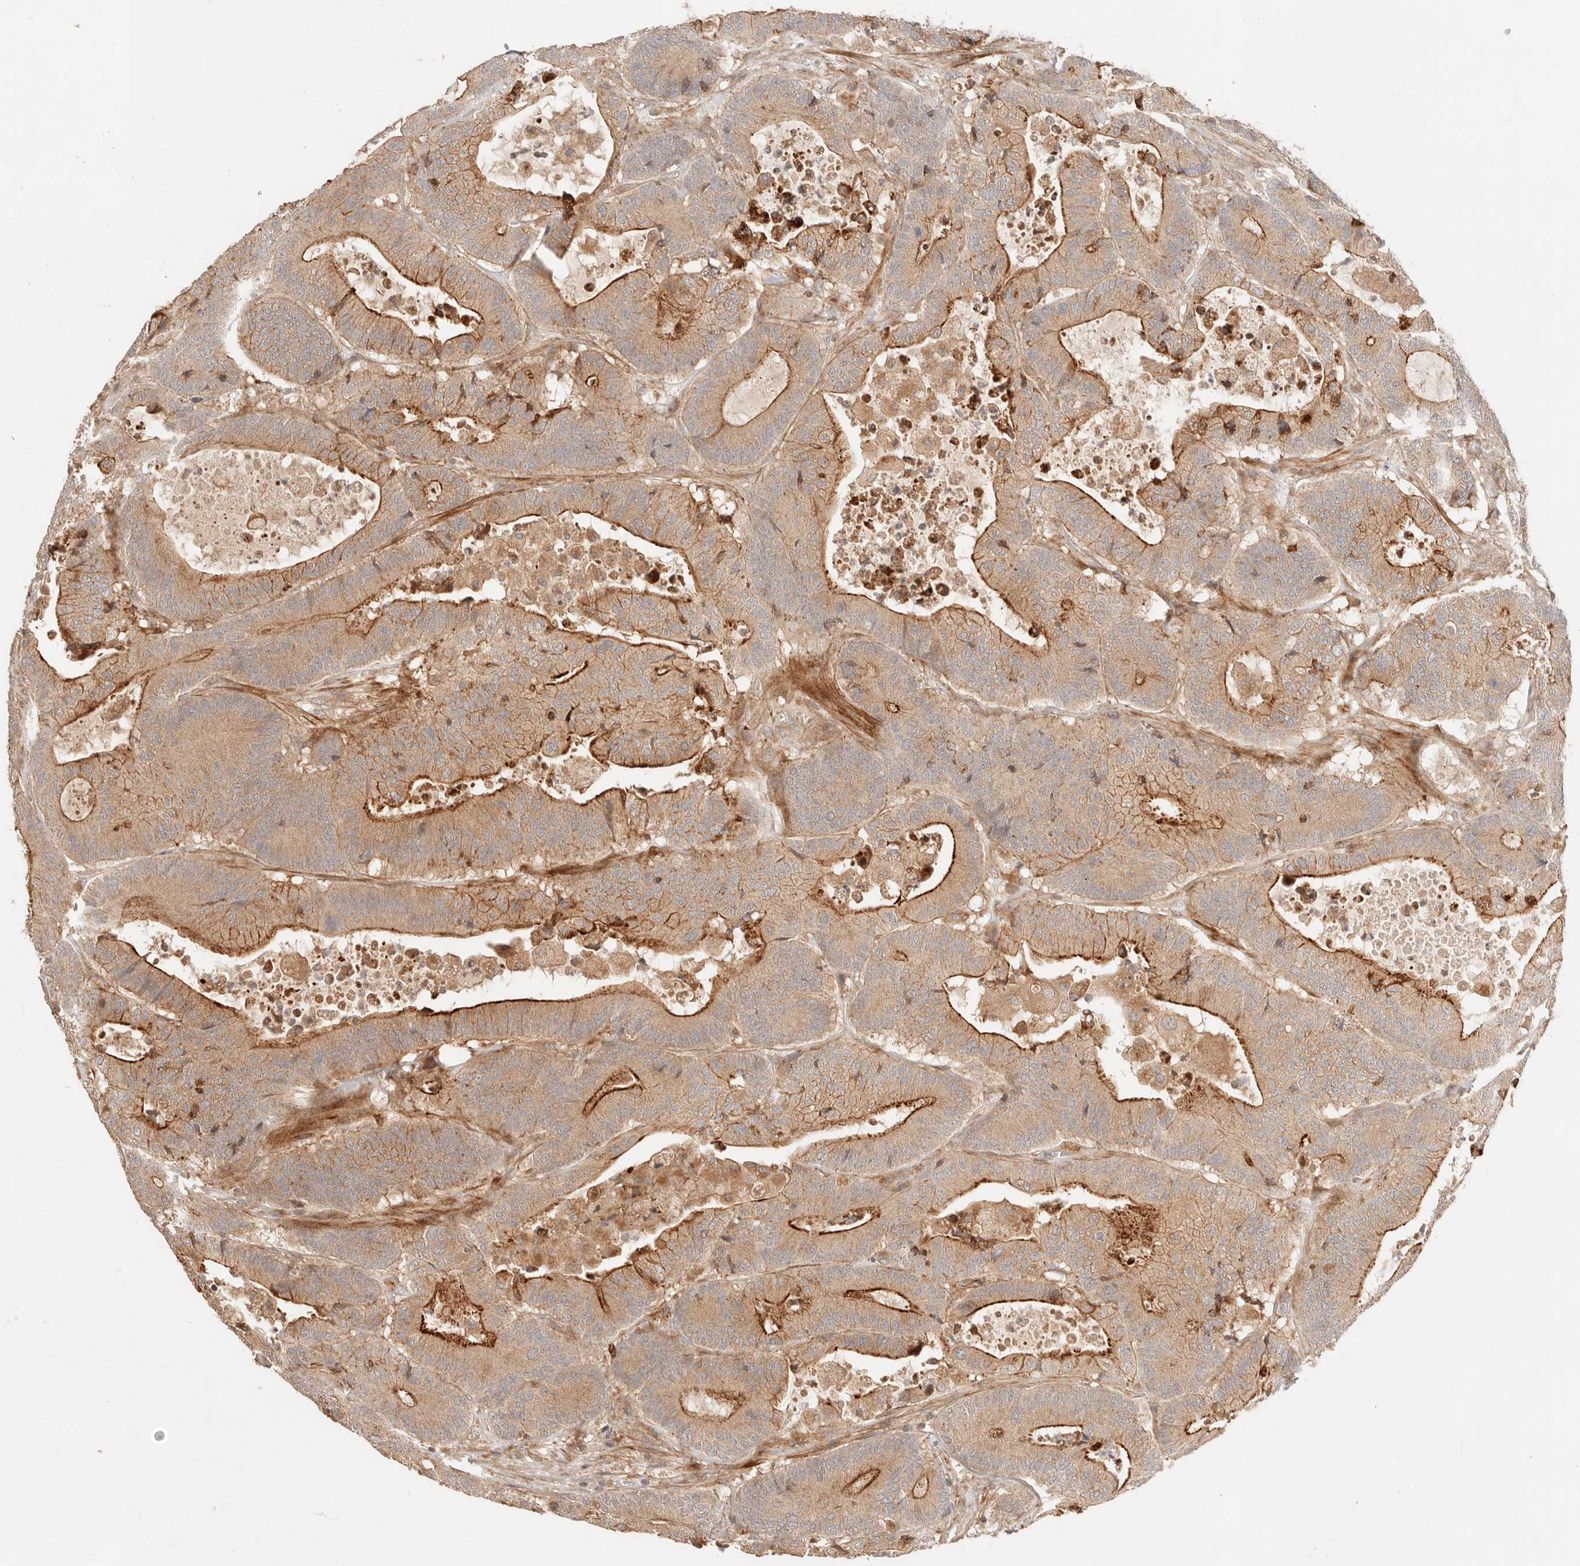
{"staining": {"intensity": "strong", "quantity": ">75%", "location": "cytoplasmic/membranous"}, "tissue": "colorectal cancer", "cell_type": "Tumor cells", "image_type": "cancer", "snomed": [{"axis": "morphology", "description": "Adenocarcinoma, NOS"}, {"axis": "topography", "description": "Colon"}], "caption": "High-power microscopy captured an immunohistochemistry (IHC) photomicrograph of adenocarcinoma (colorectal), revealing strong cytoplasmic/membranous positivity in approximately >75% of tumor cells.", "gene": "IL1R2", "patient": {"sex": "female", "age": 84}}